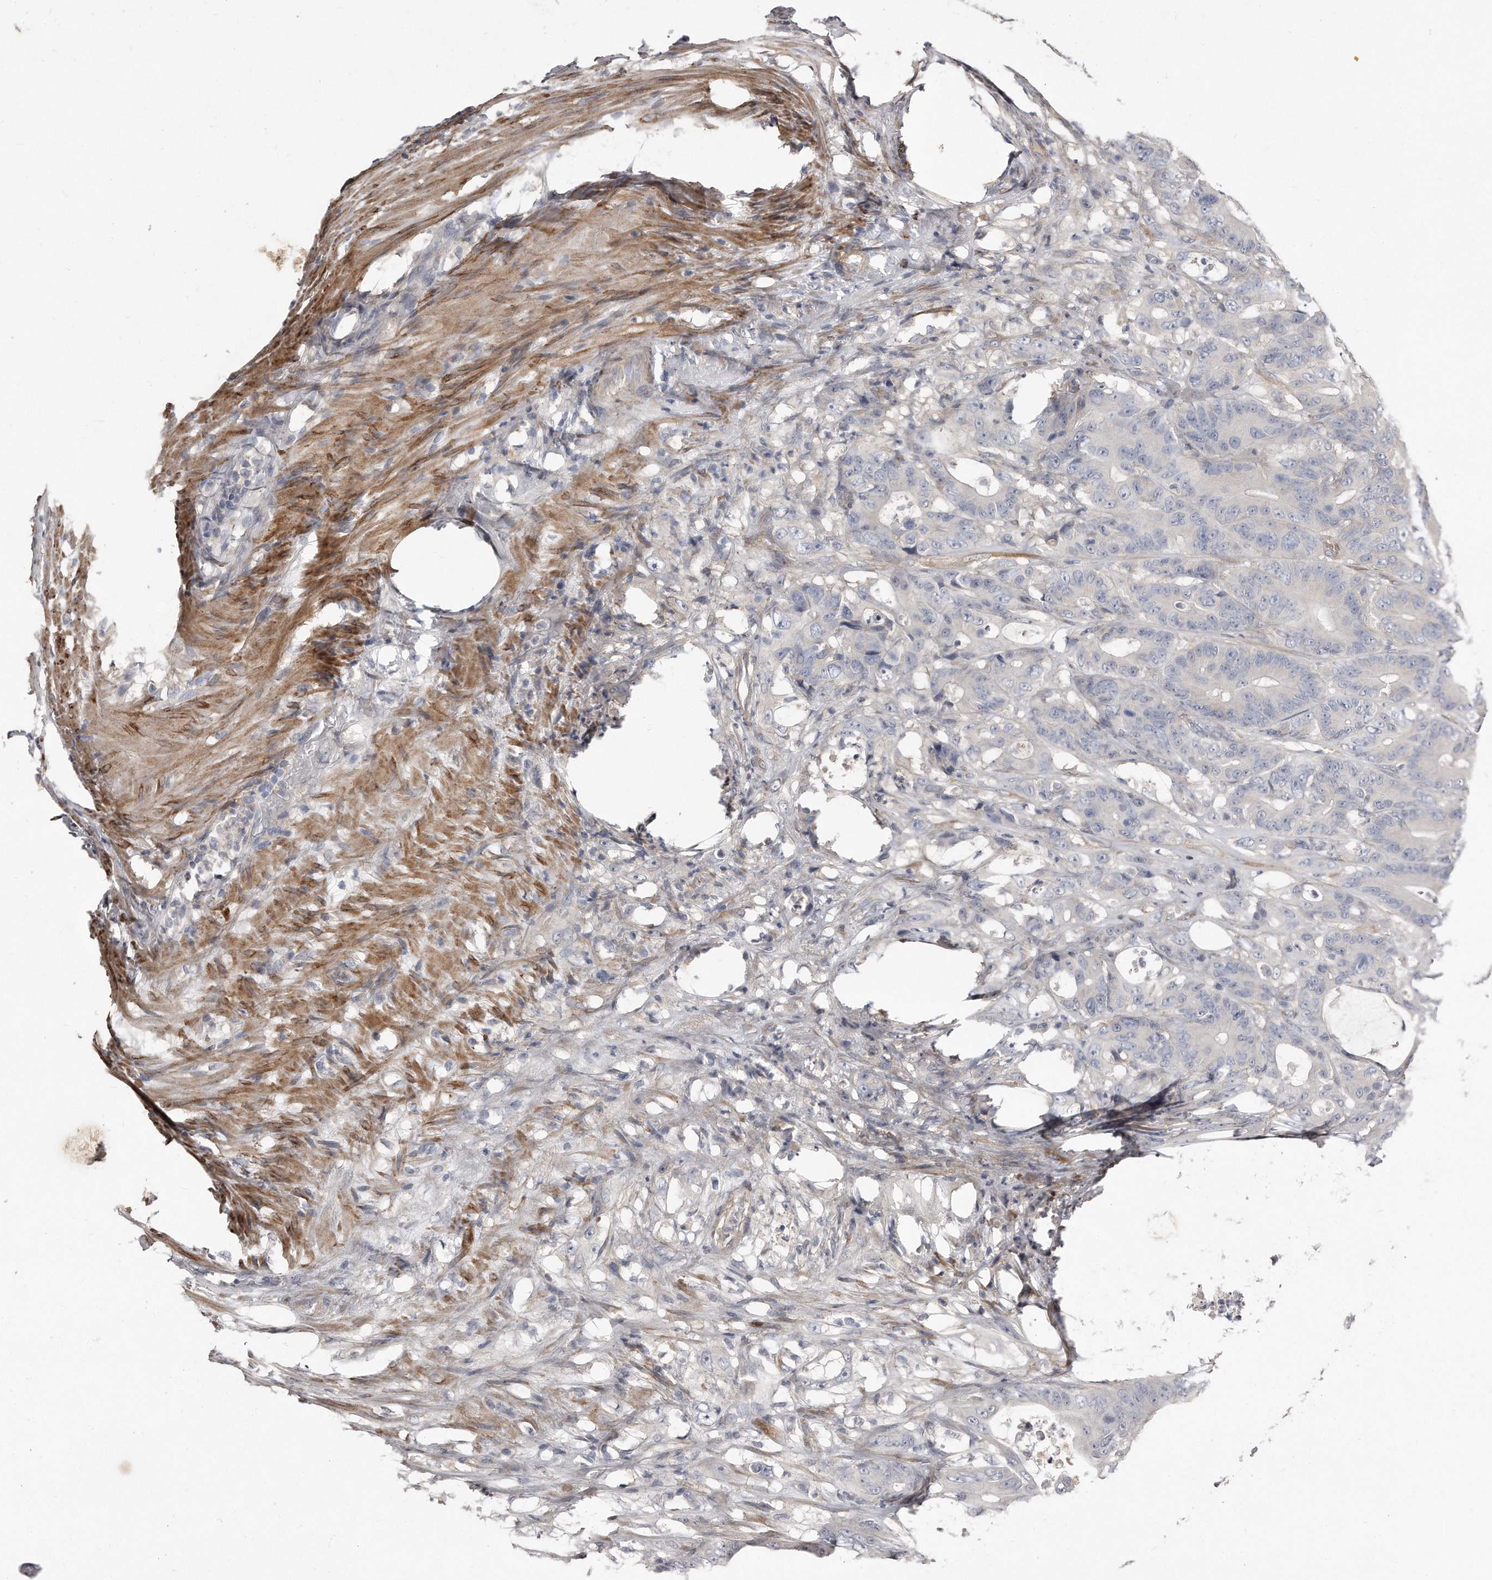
{"staining": {"intensity": "negative", "quantity": "none", "location": "none"}, "tissue": "colorectal cancer", "cell_type": "Tumor cells", "image_type": "cancer", "snomed": [{"axis": "morphology", "description": "Adenocarcinoma, NOS"}, {"axis": "topography", "description": "Colon"}], "caption": "The immunohistochemistry micrograph has no significant expression in tumor cells of colorectal cancer tissue. The staining was performed using DAB (3,3'-diaminobenzidine) to visualize the protein expression in brown, while the nuclei were stained in blue with hematoxylin (Magnification: 20x).", "gene": "LMOD1", "patient": {"sex": "male", "age": 83}}